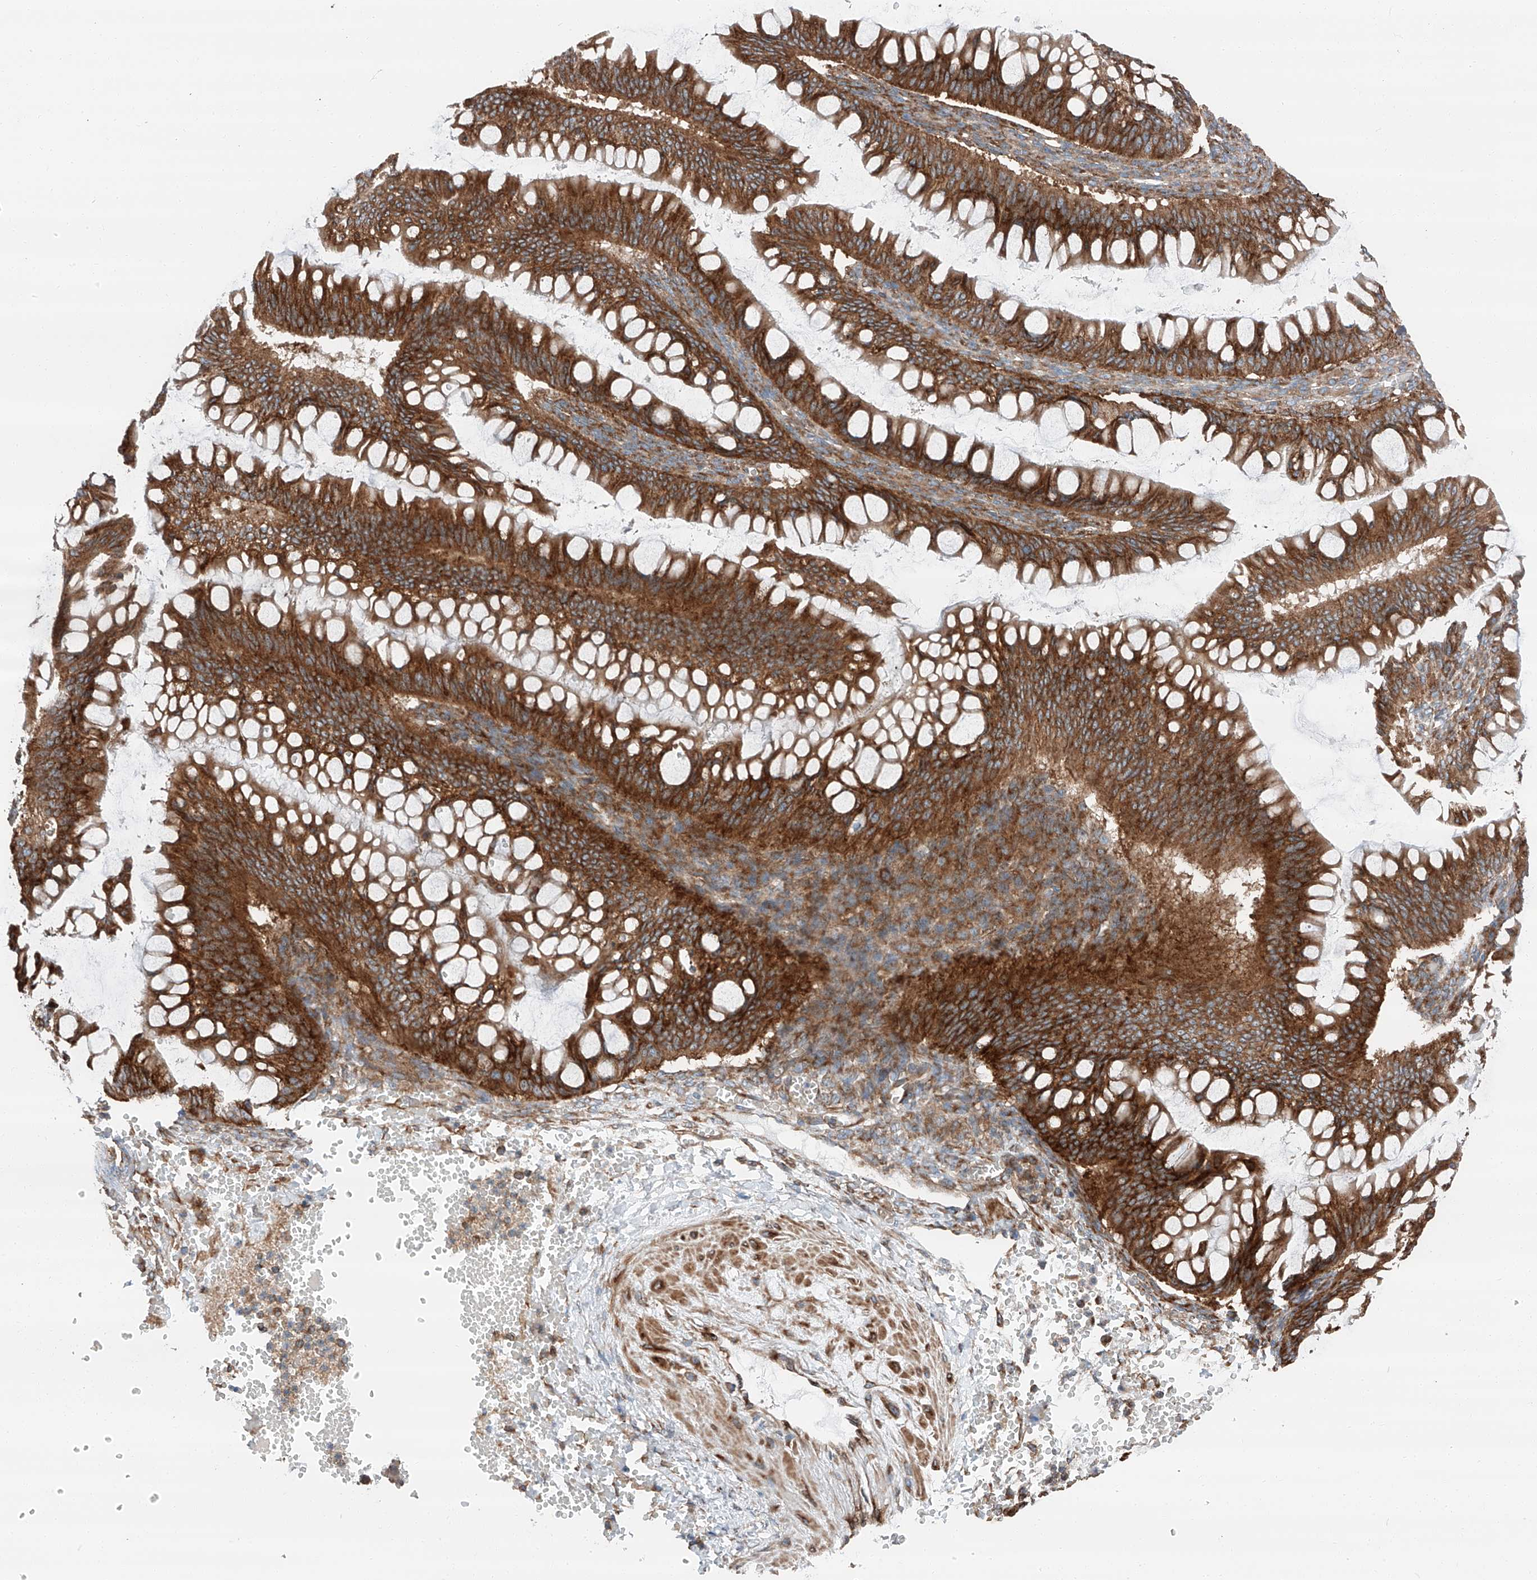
{"staining": {"intensity": "strong", "quantity": ">75%", "location": "cytoplasmic/membranous"}, "tissue": "ovarian cancer", "cell_type": "Tumor cells", "image_type": "cancer", "snomed": [{"axis": "morphology", "description": "Cystadenocarcinoma, mucinous, NOS"}, {"axis": "topography", "description": "Ovary"}], "caption": "This histopathology image reveals immunohistochemistry (IHC) staining of human mucinous cystadenocarcinoma (ovarian), with high strong cytoplasmic/membranous staining in approximately >75% of tumor cells.", "gene": "ZC3H15", "patient": {"sex": "female", "age": 73}}